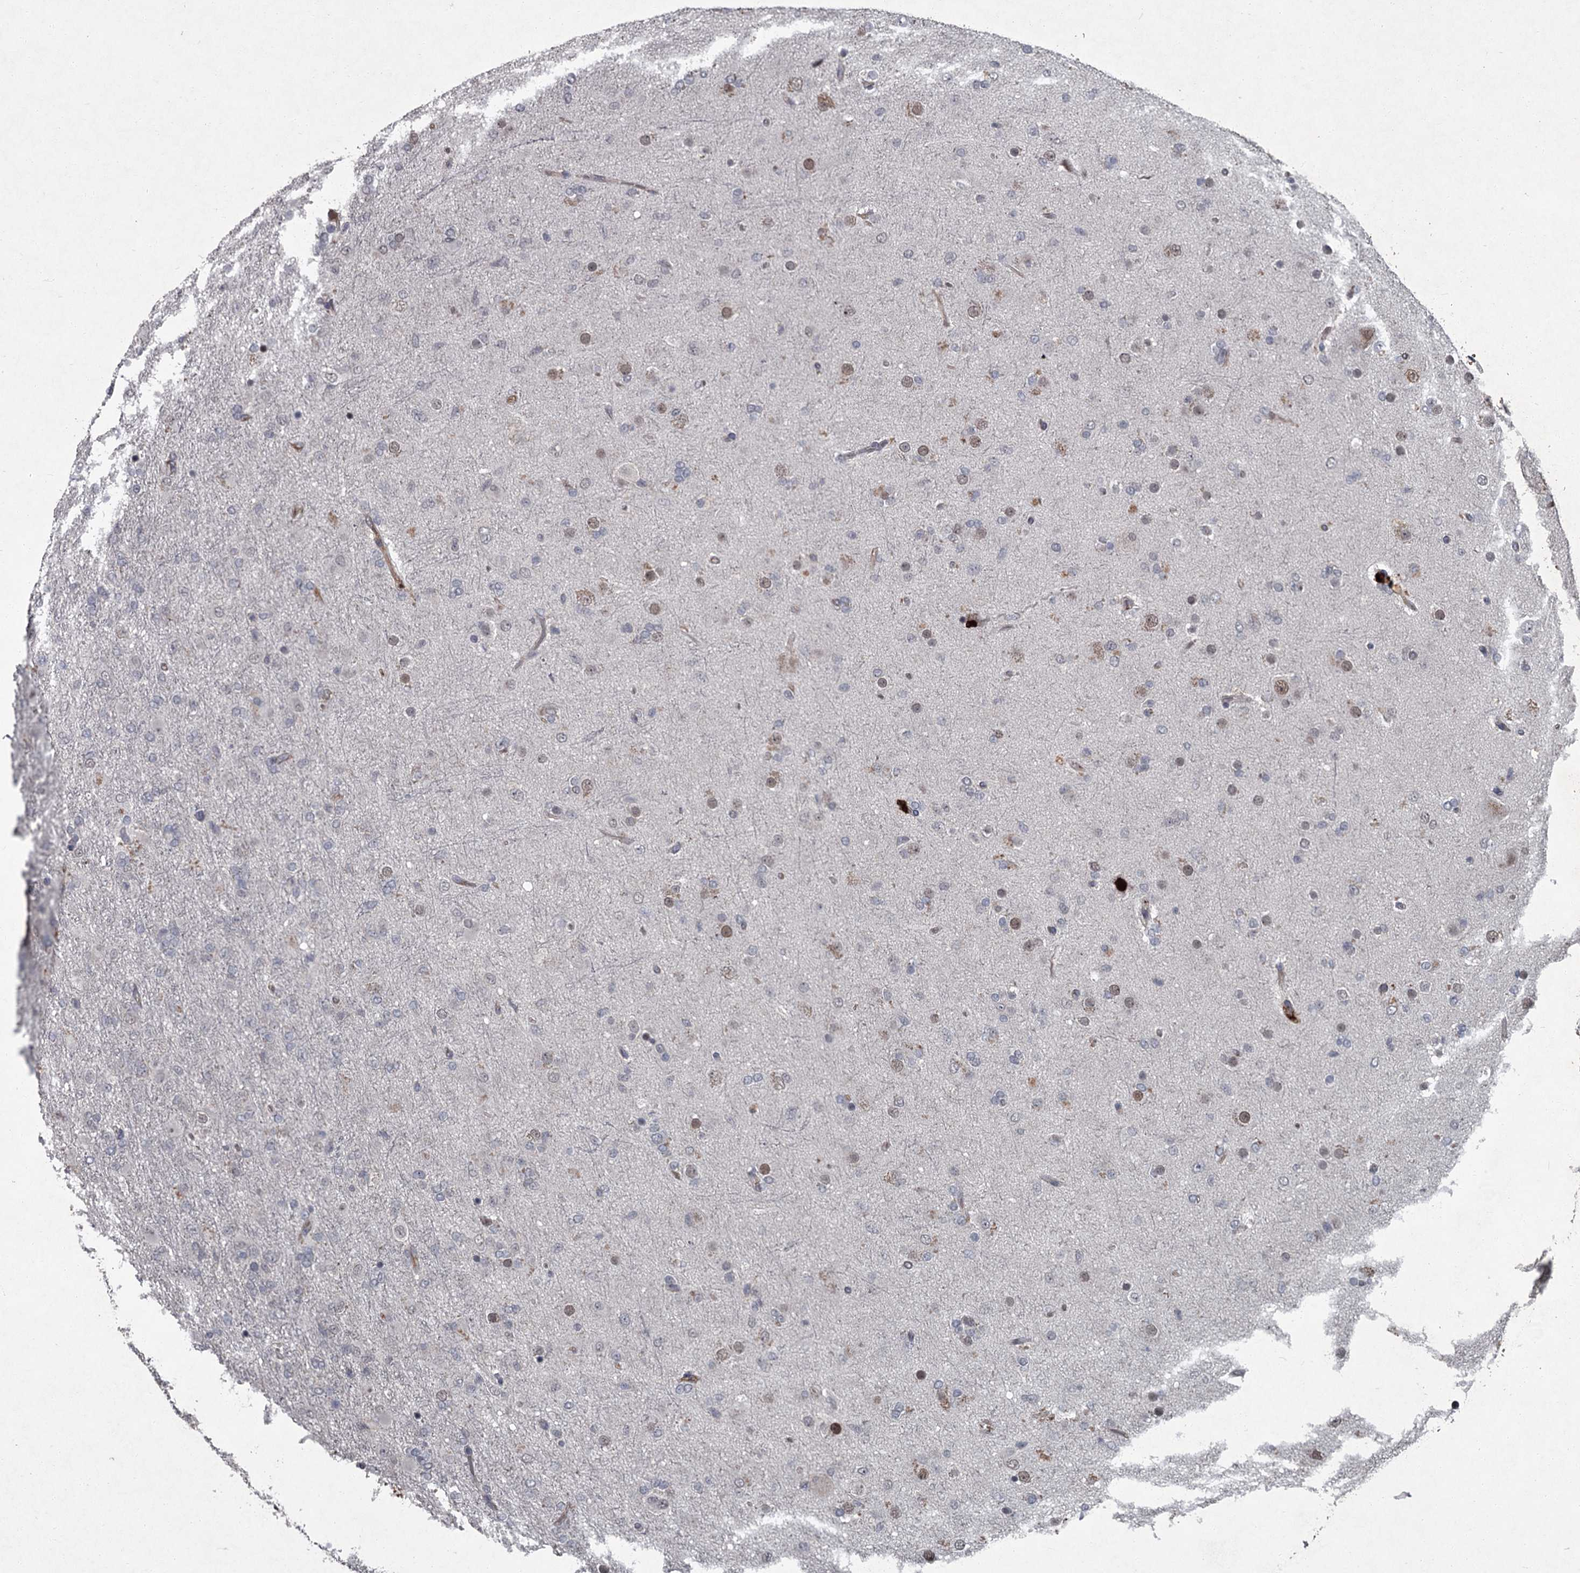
{"staining": {"intensity": "weak", "quantity": "<25%", "location": "nuclear"}, "tissue": "glioma", "cell_type": "Tumor cells", "image_type": "cancer", "snomed": [{"axis": "morphology", "description": "Glioma, malignant, Low grade"}, {"axis": "topography", "description": "Brain"}], "caption": "A histopathology image of glioma stained for a protein shows no brown staining in tumor cells. (DAB immunohistochemistry (IHC) with hematoxylin counter stain).", "gene": "FLVCR2", "patient": {"sex": "male", "age": 65}}